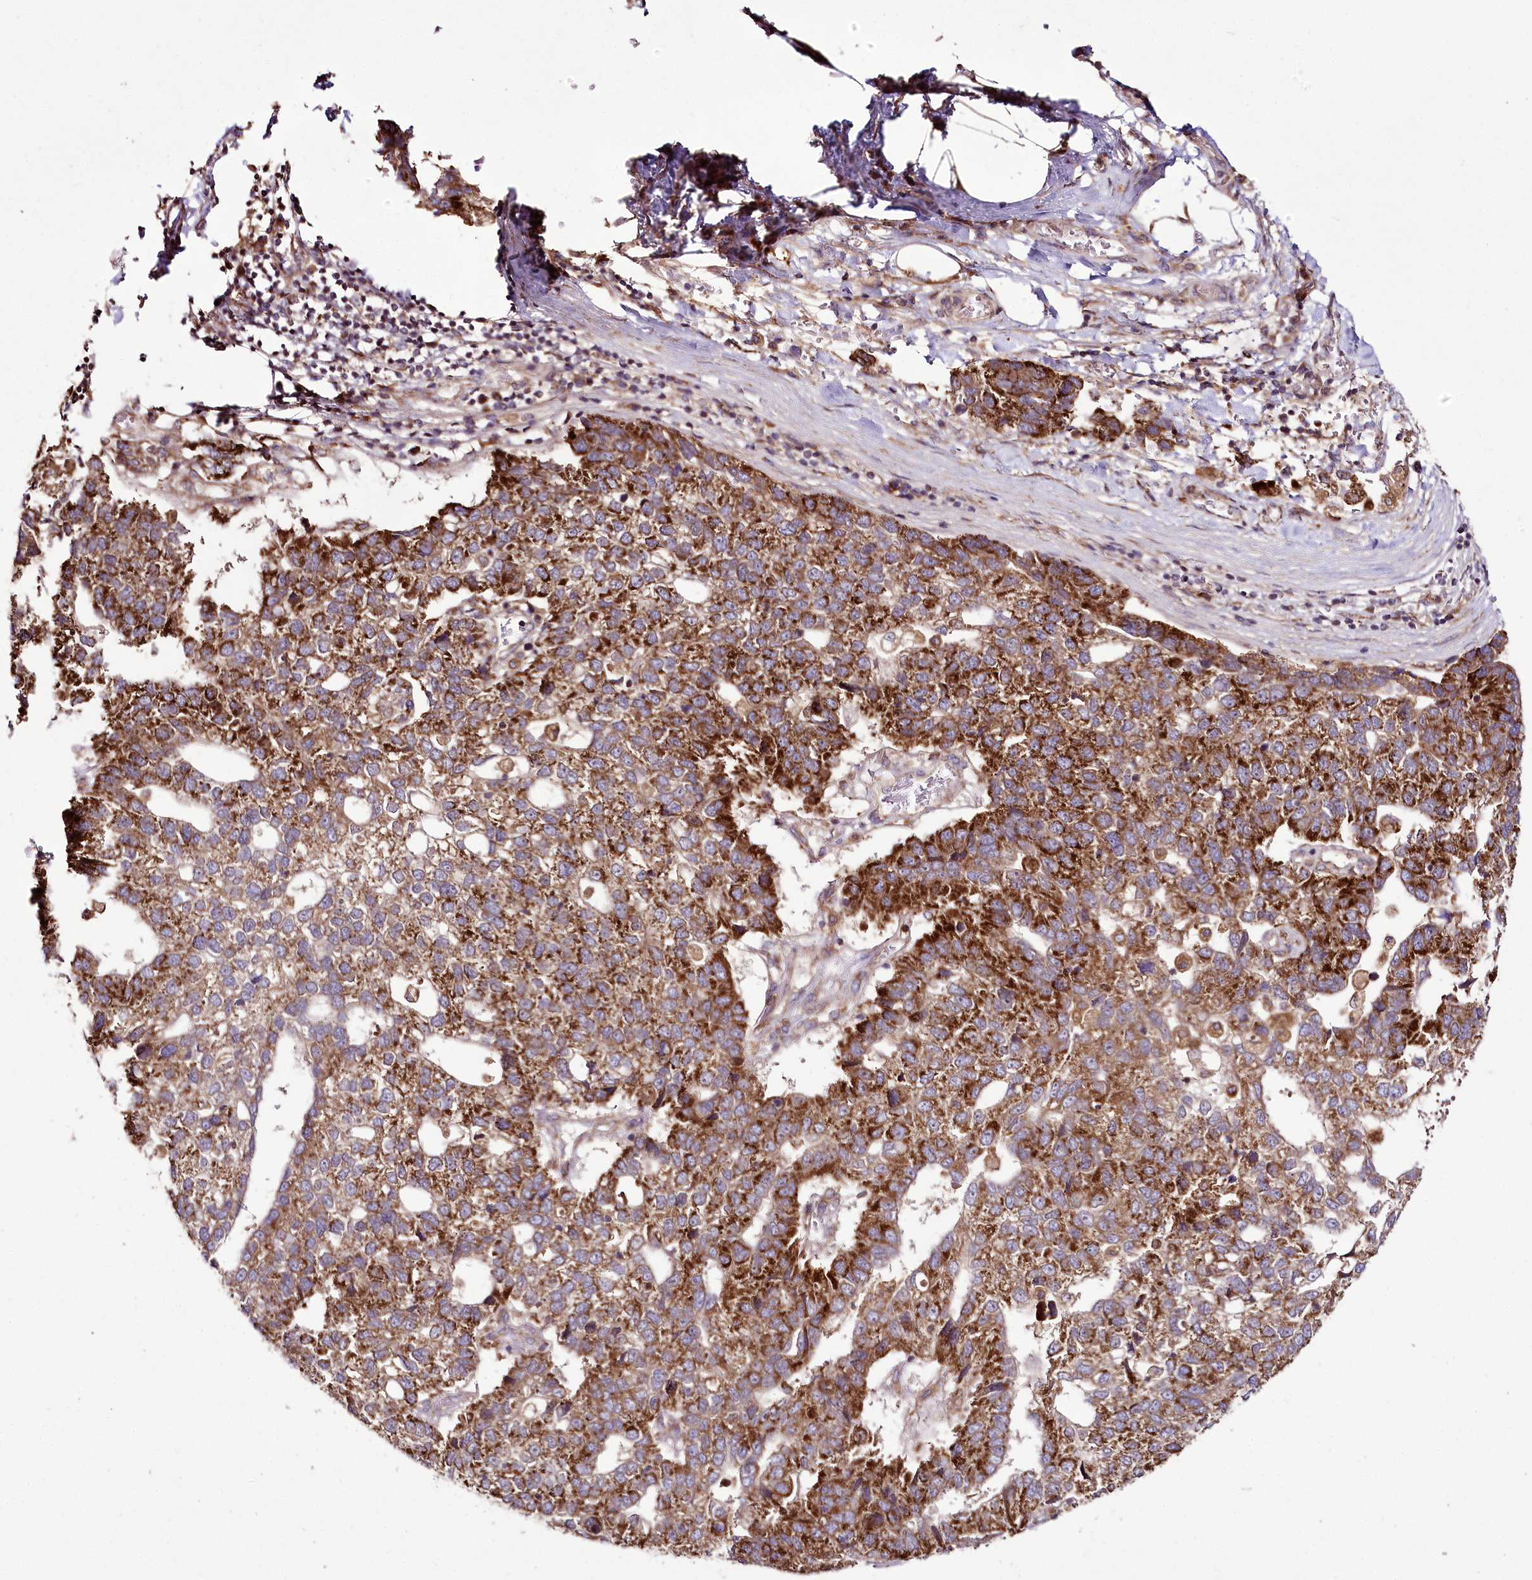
{"staining": {"intensity": "strong", "quantity": ">75%", "location": "cytoplasmic/membranous"}, "tissue": "pancreatic cancer", "cell_type": "Tumor cells", "image_type": "cancer", "snomed": [{"axis": "morphology", "description": "Adenocarcinoma, NOS"}, {"axis": "topography", "description": "Pancreas"}], "caption": "This micrograph exhibits immunohistochemistry staining of pancreatic cancer (adenocarcinoma), with high strong cytoplasmic/membranous positivity in approximately >75% of tumor cells.", "gene": "RAB7A", "patient": {"sex": "female", "age": 61}}